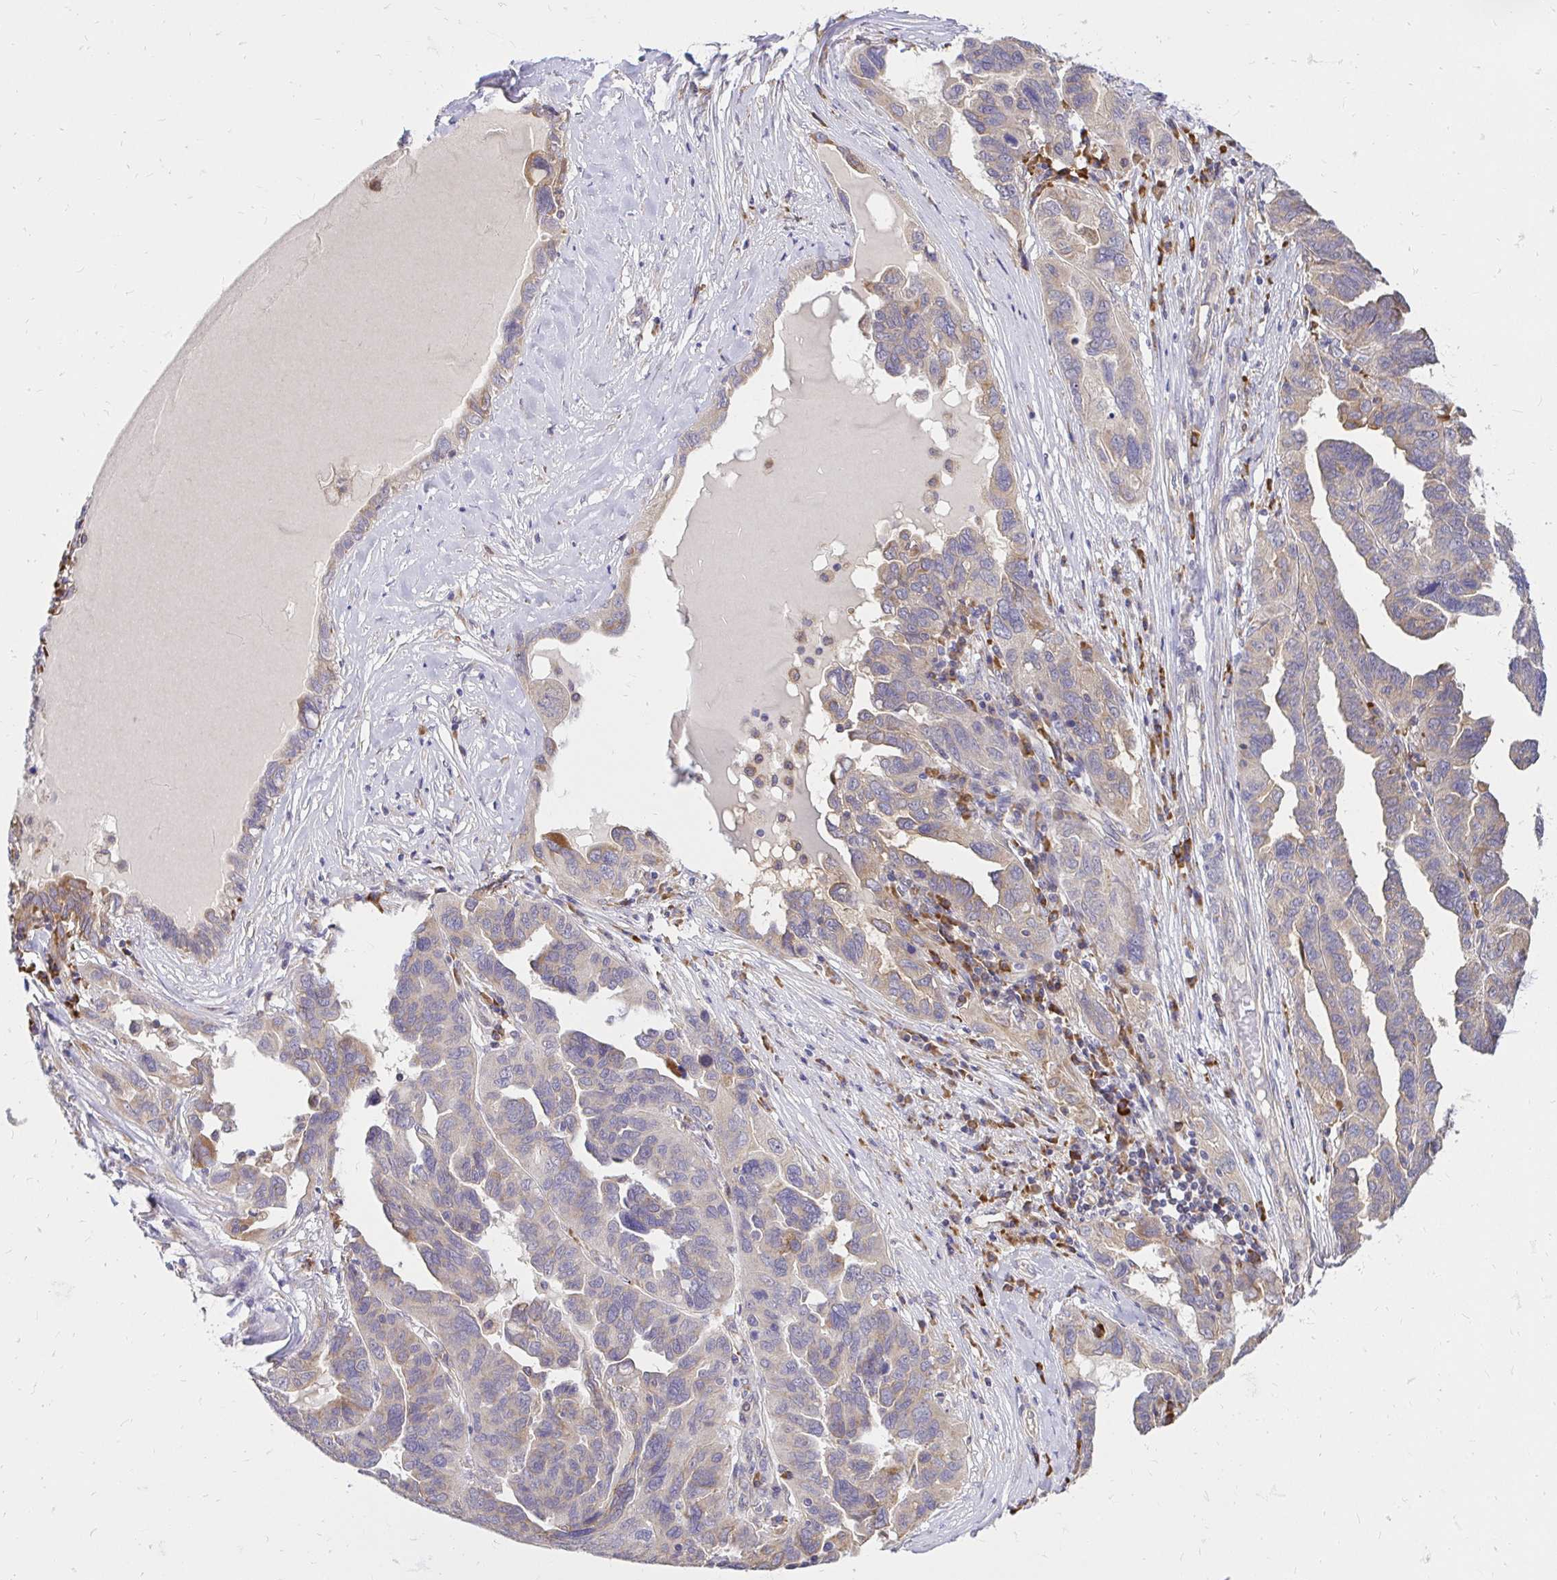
{"staining": {"intensity": "weak", "quantity": "<25%", "location": "cytoplasmic/membranous"}, "tissue": "ovarian cancer", "cell_type": "Tumor cells", "image_type": "cancer", "snomed": [{"axis": "morphology", "description": "Cystadenocarcinoma, serous, NOS"}, {"axis": "topography", "description": "Ovary"}], "caption": "Immunohistochemical staining of ovarian serous cystadenocarcinoma exhibits no significant expression in tumor cells.", "gene": "NAALAD2", "patient": {"sex": "female", "age": 64}}